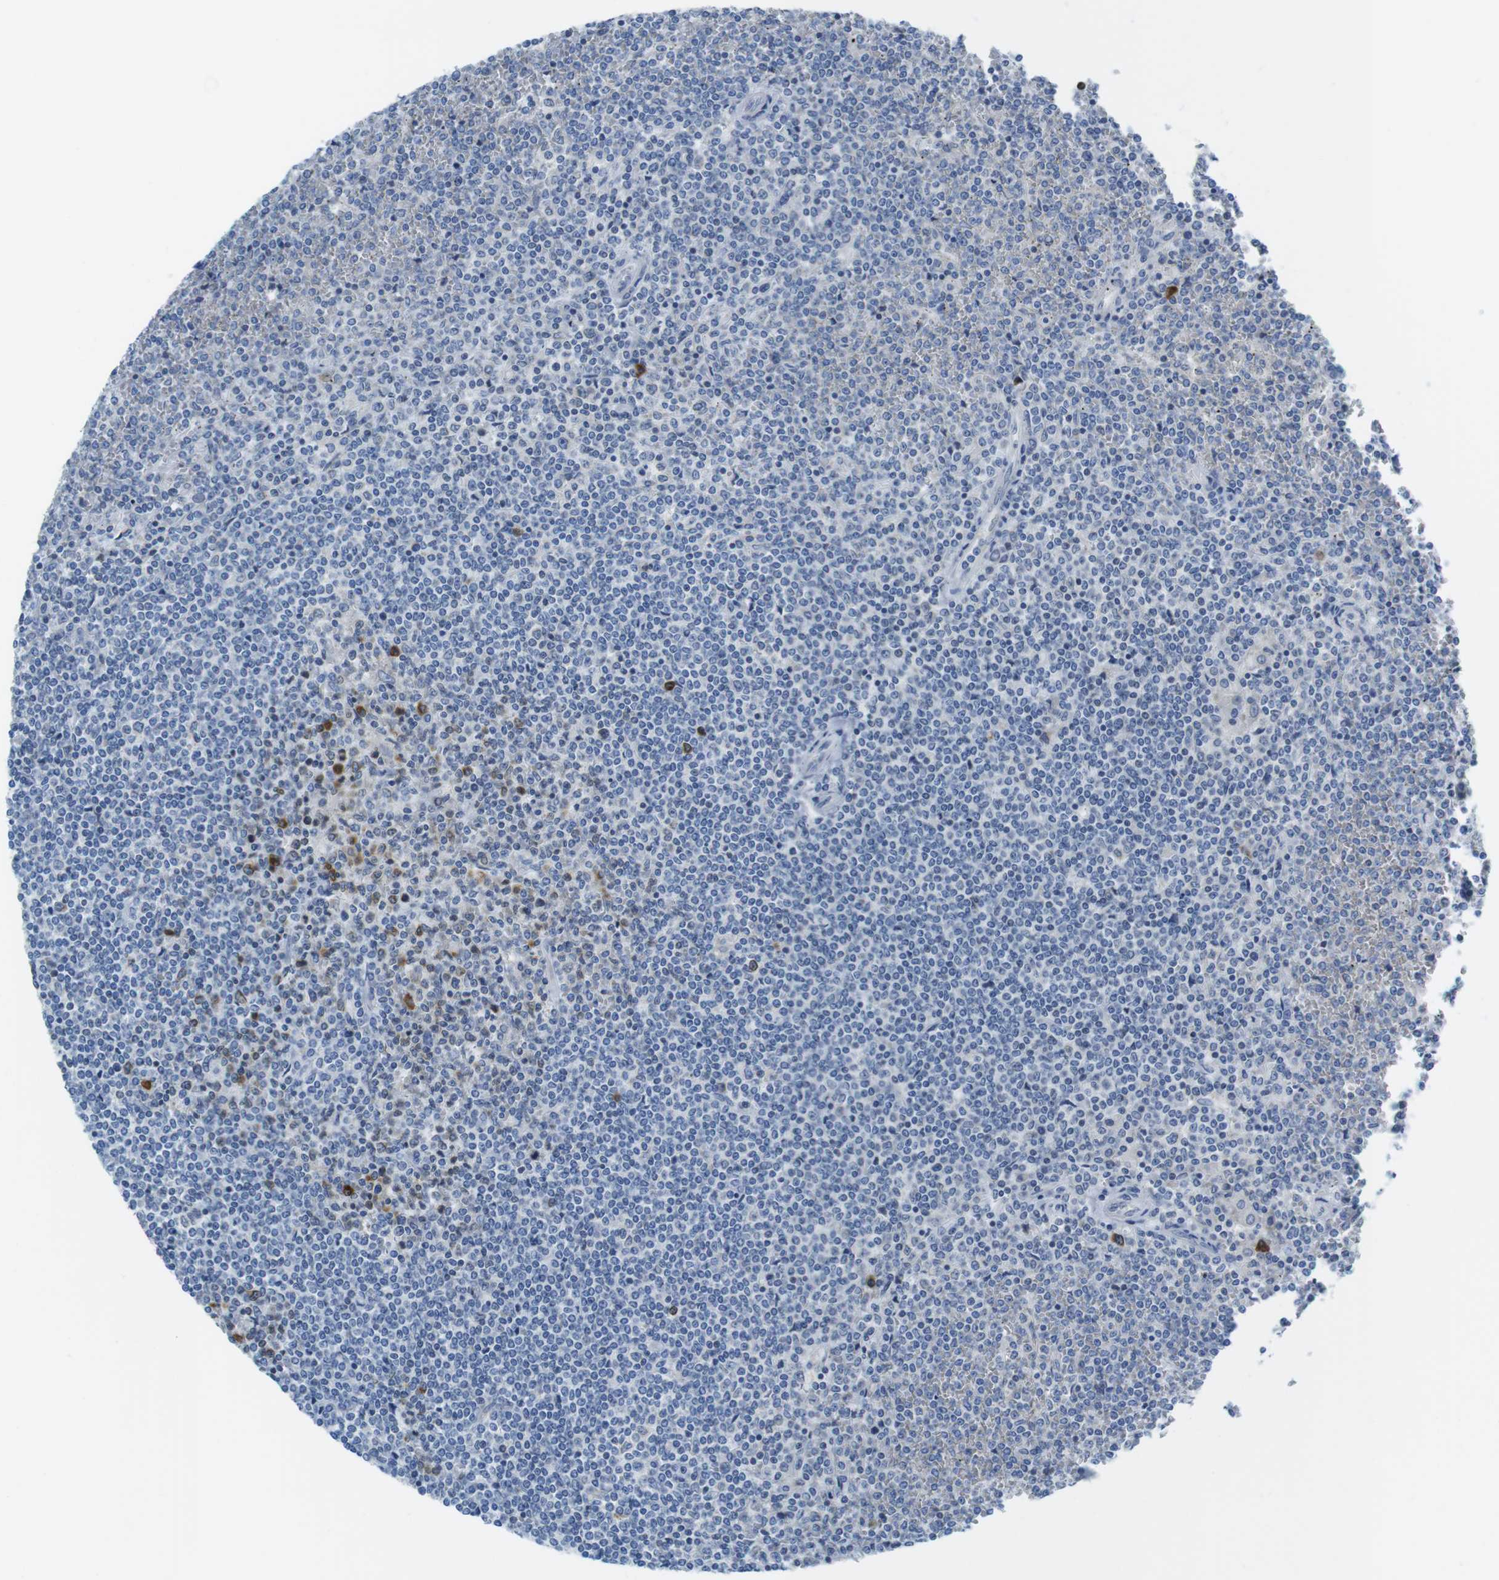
{"staining": {"intensity": "negative", "quantity": "none", "location": "none"}, "tissue": "lymphoma", "cell_type": "Tumor cells", "image_type": "cancer", "snomed": [{"axis": "morphology", "description": "Malignant lymphoma, non-Hodgkin's type, Low grade"}, {"axis": "topography", "description": "Spleen"}], "caption": "Human malignant lymphoma, non-Hodgkin's type (low-grade) stained for a protein using immunohistochemistry (IHC) reveals no staining in tumor cells.", "gene": "CLPTM1L", "patient": {"sex": "female", "age": 19}}